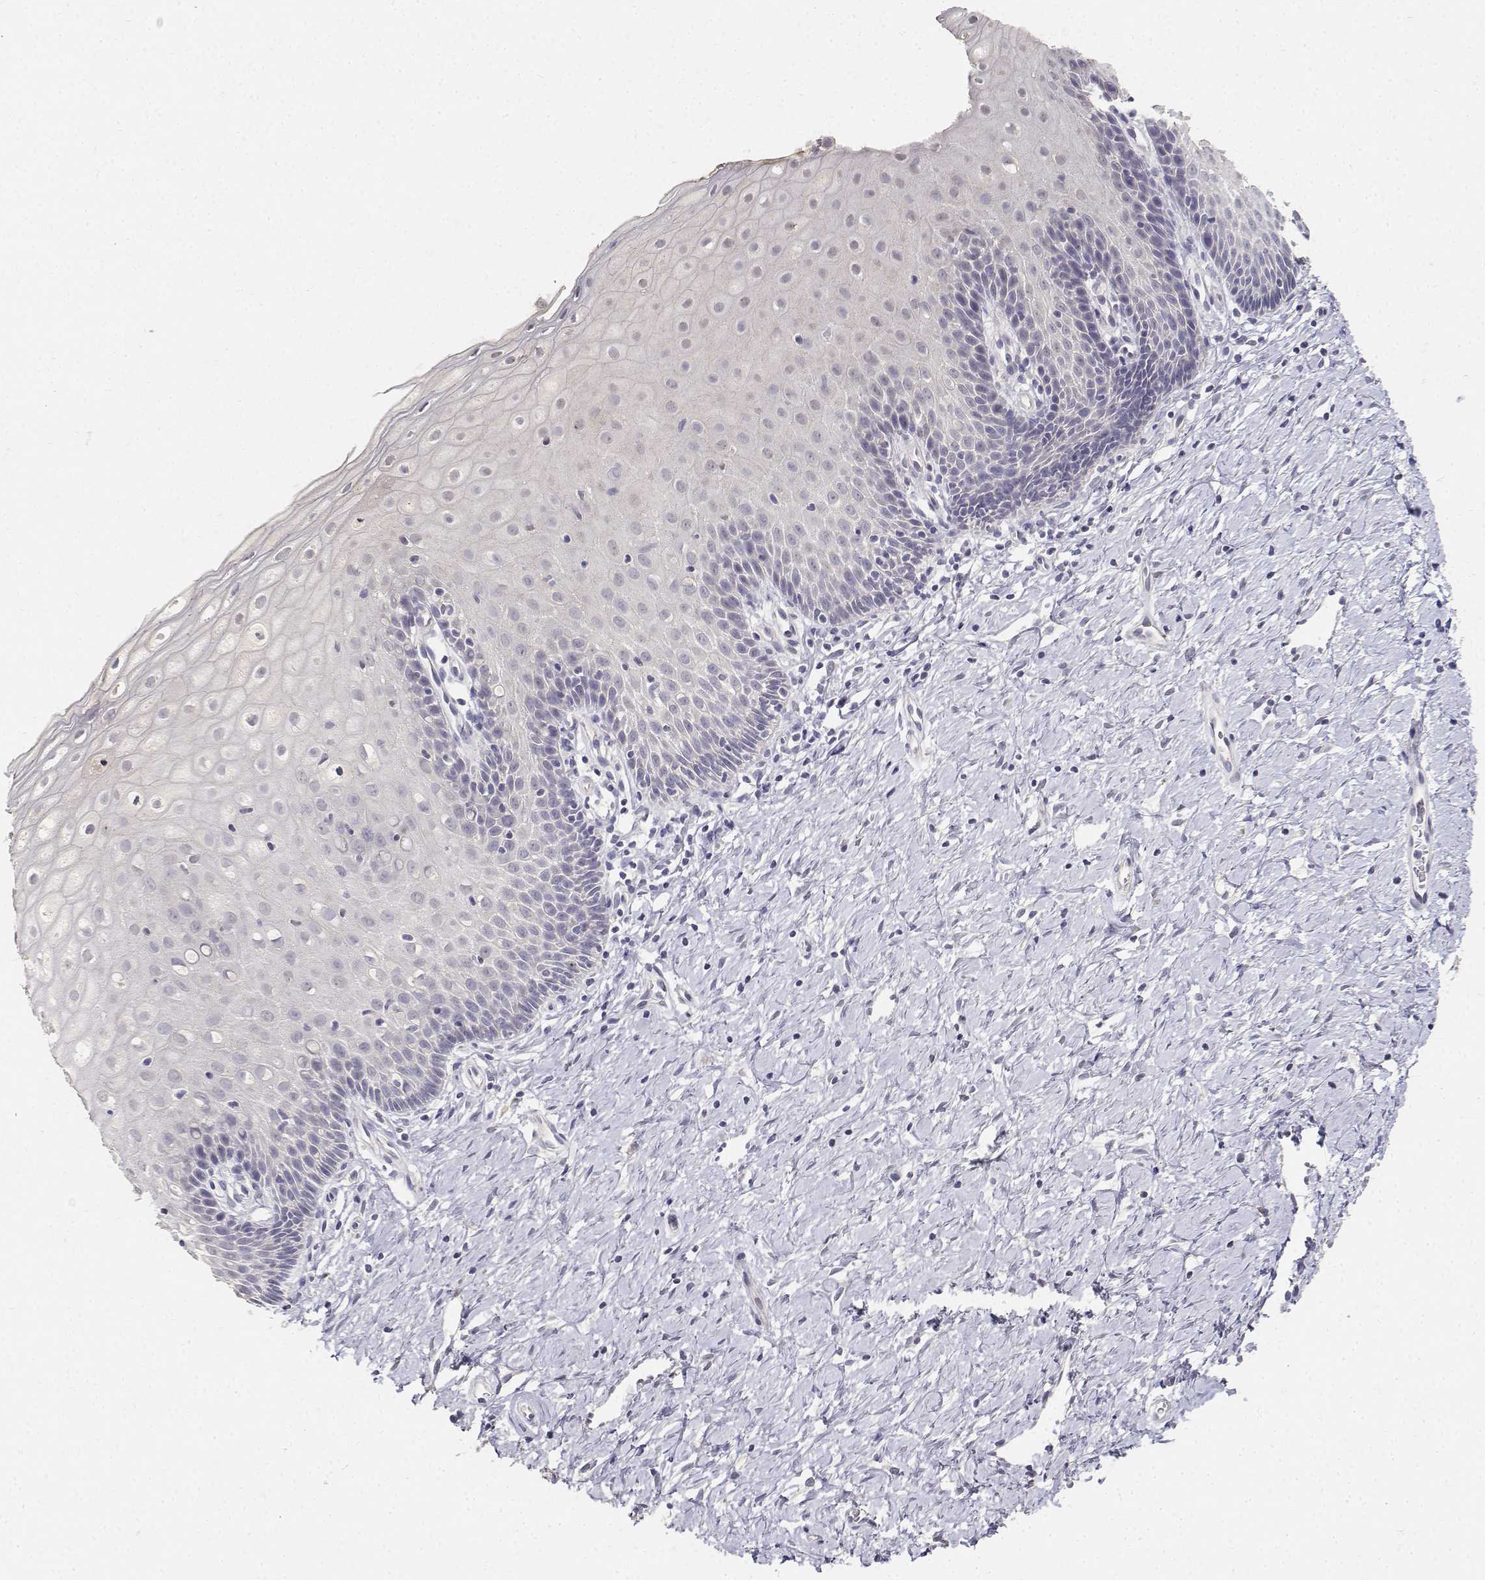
{"staining": {"intensity": "negative", "quantity": "none", "location": "none"}, "tissue": "cervix", "cell_type": "Glandular cells", "image_type": "normal", "snomed": [{"axis": "morphology", "description": "Normal tissue, NOS"}, {"axis": "topography", "description": "Cervix"}], "caption": "Glandular cells show no significant positivity in normal cervix. (Brightfield microscopy of DAB IHC at high magnification).", "gene": "PAEP", "patient": {"sex": "female", "age": 37}}